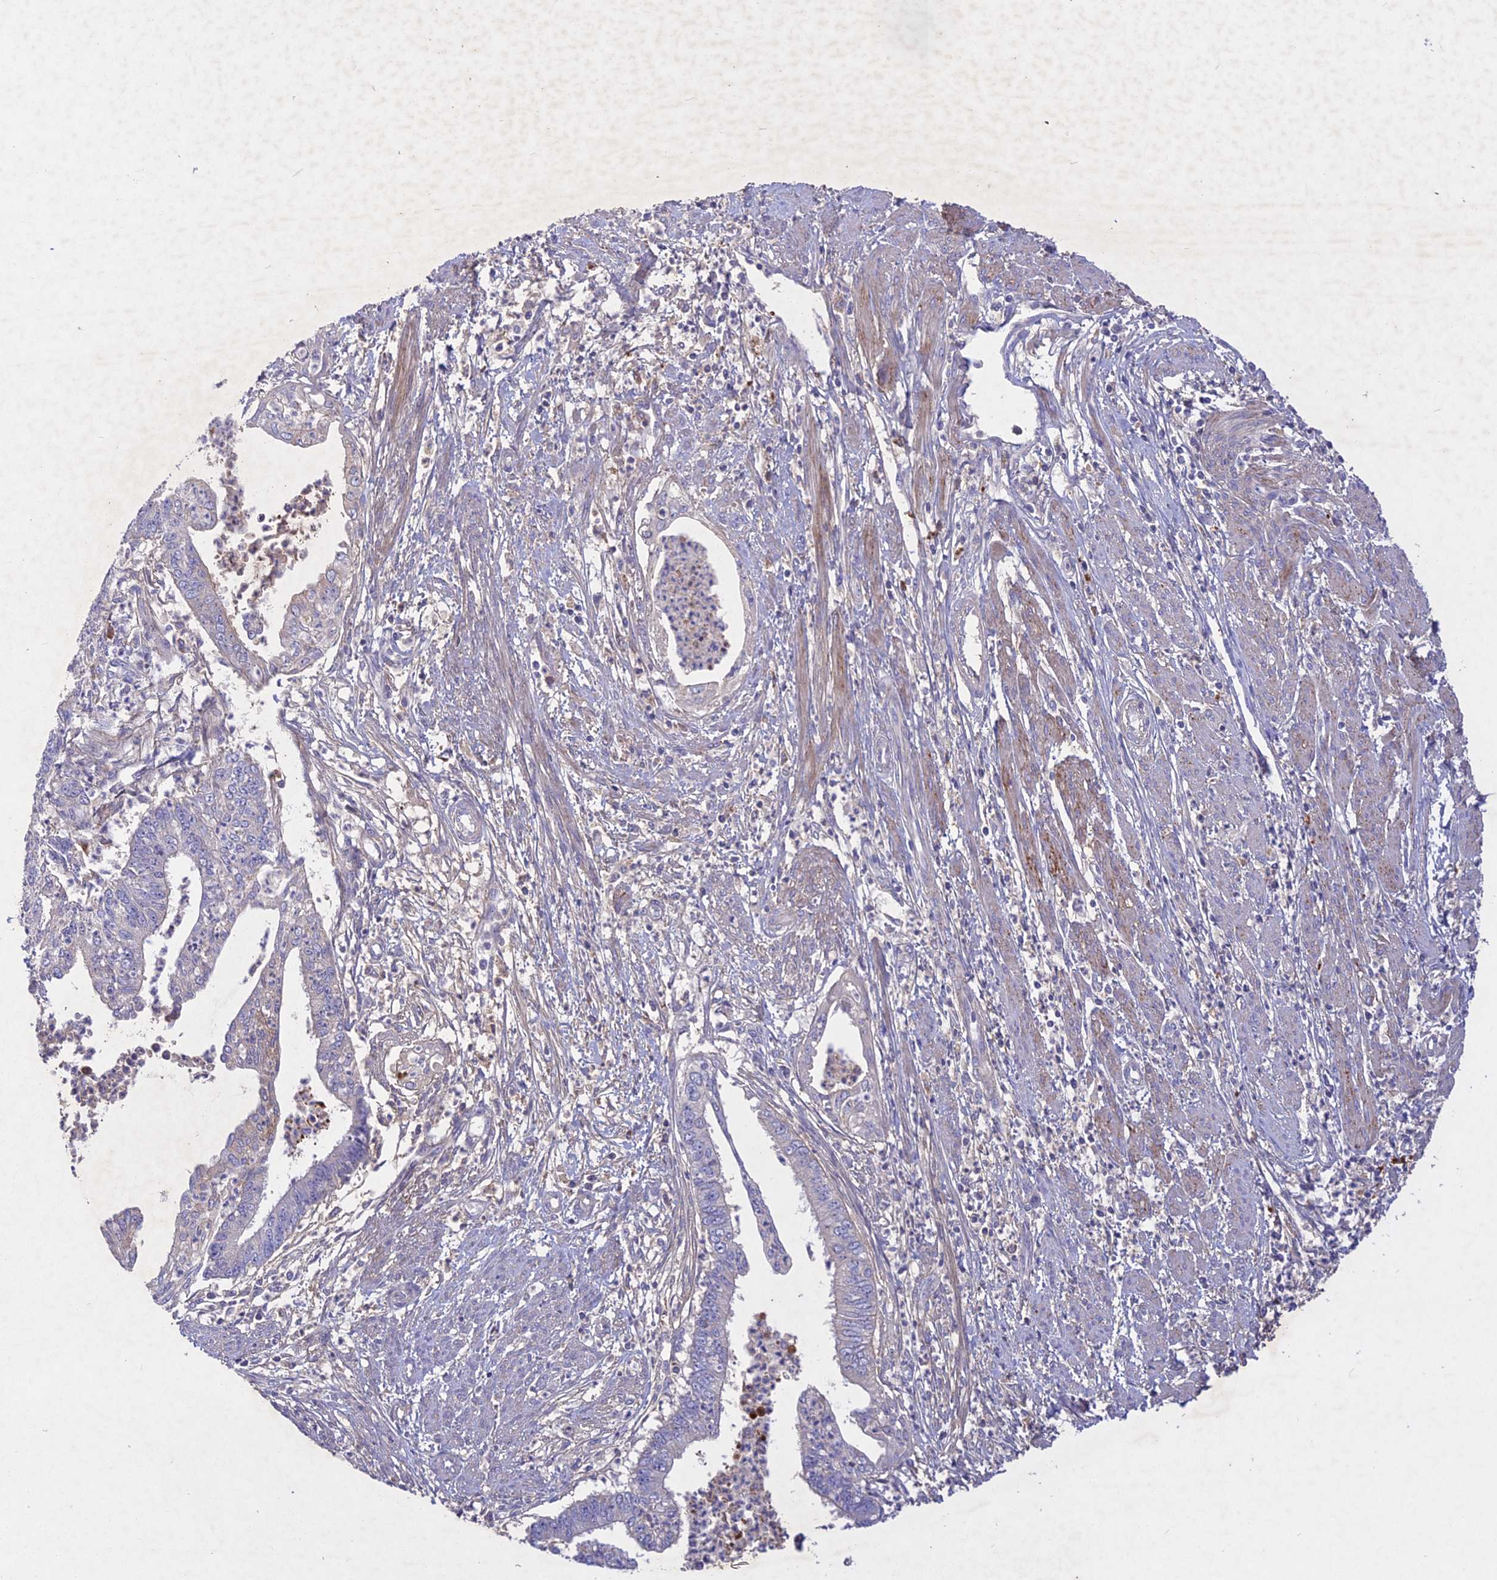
{"staining": {"intensity": "negative", "quantity": "none", "location": "none"}, "tissue": "endometrial cancer", "cell_type": "Tumor cells", "image_type": "cancer", "snomed": [{"axis": "morphology", "description": "Adenocarcinoma, NOS"}, {"axis": "topography", "description": "Endometrium"}], "caption": "Immunohistochemical staining of endometrial adenocarcinoma shows no significant expression in tumor cells.", "gene": "ADO", "patient": {"sex": "female", "age": 73}}